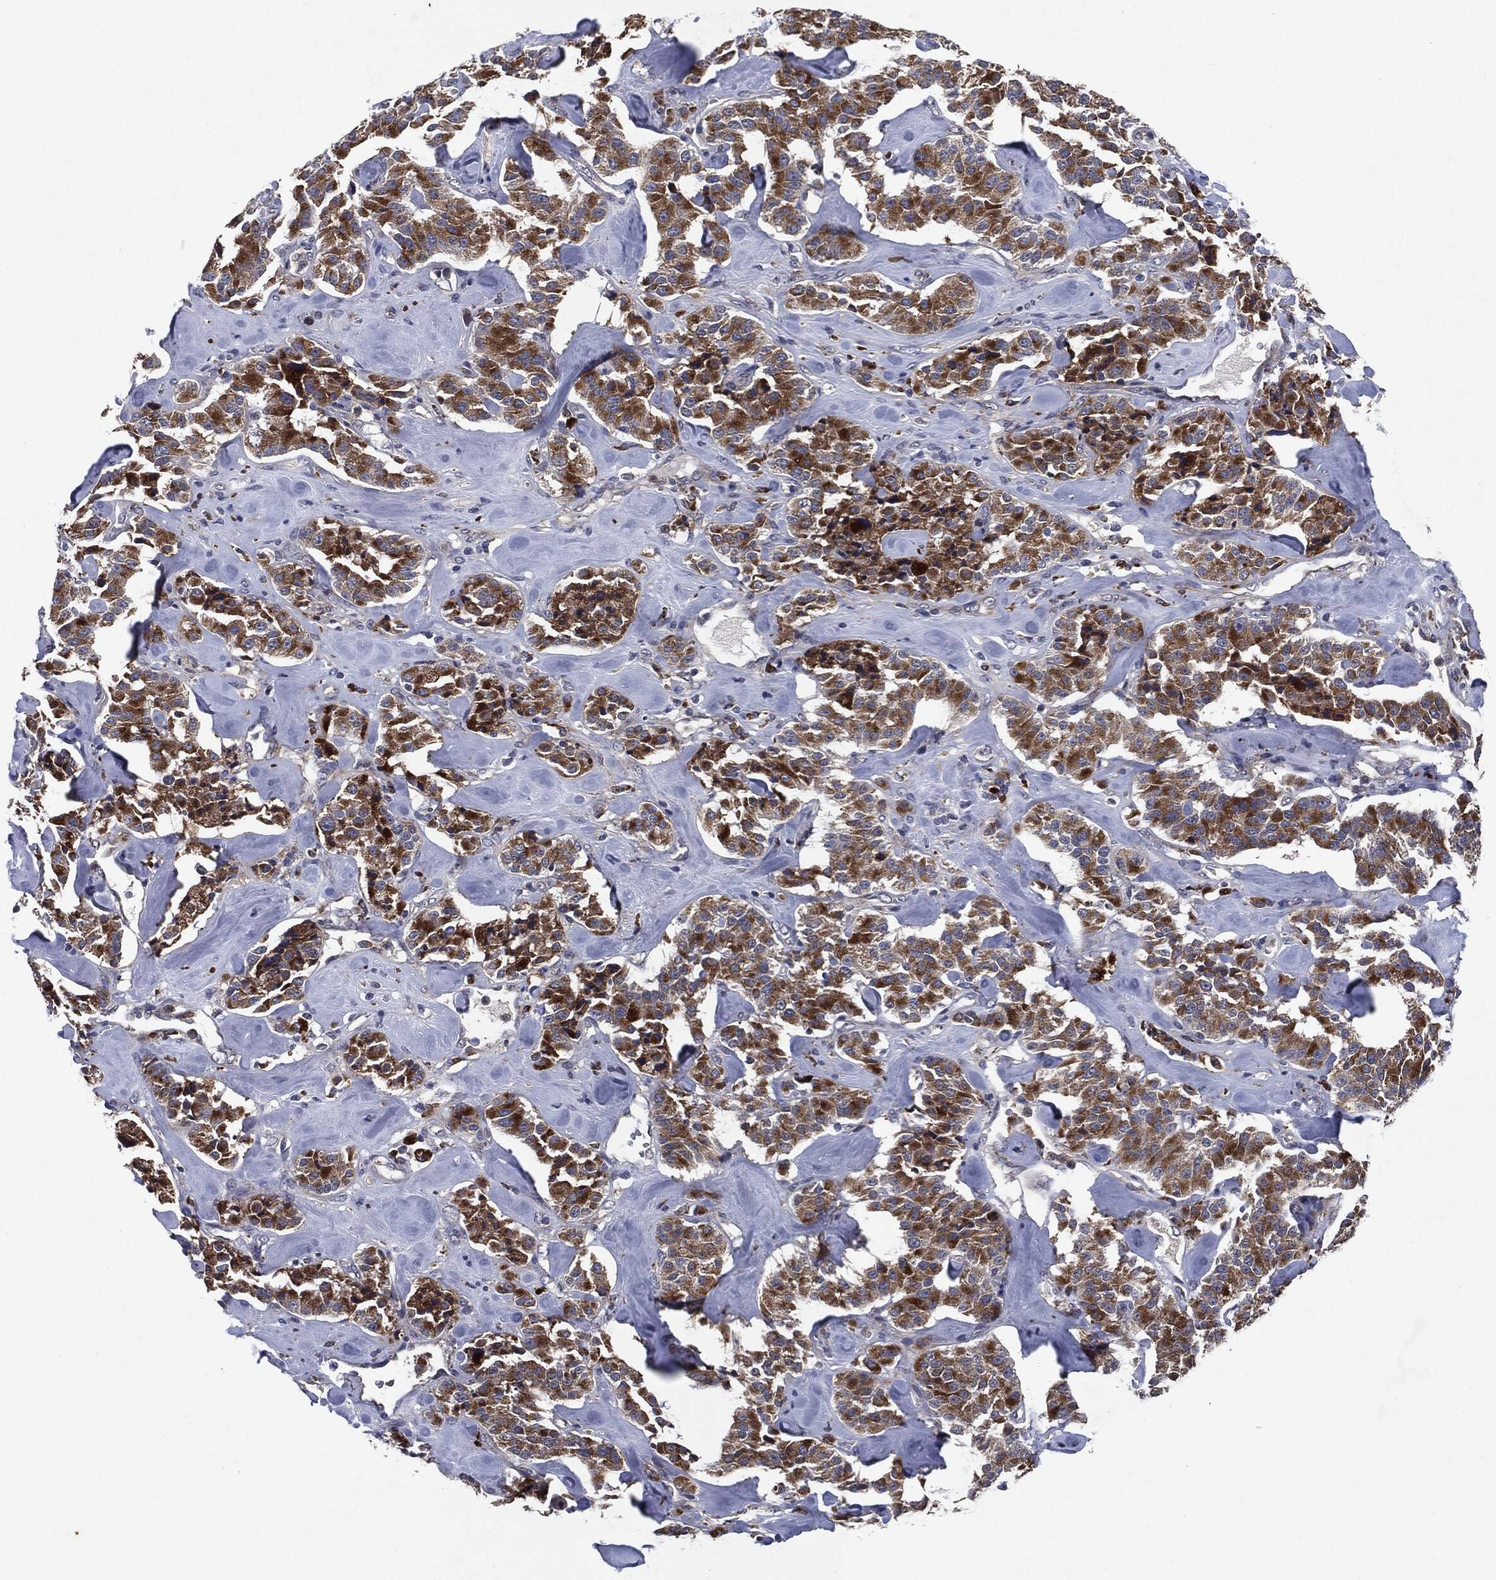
{"staining": {"intensity": "strong", "quantity": ">75%", "location": "cytoplasmic/membranous"}, "tissue": "carcinoid", "cell_type": "Tumor cells", "image_type": "cancer", "snomed": [{"axis": "morphology", "description": "Carcinoid, malignant, NOS"}, {"axis": "topography", "description": "Pancreas"}], "caption": "Immunohistochemistry of human carcinoid shows high levels of strong cytoplasmic/membranous positivity in approximately >75% of tumor cells.", "gene": "SLC31A2", "patient": {"sex": "male", "age": 41}}